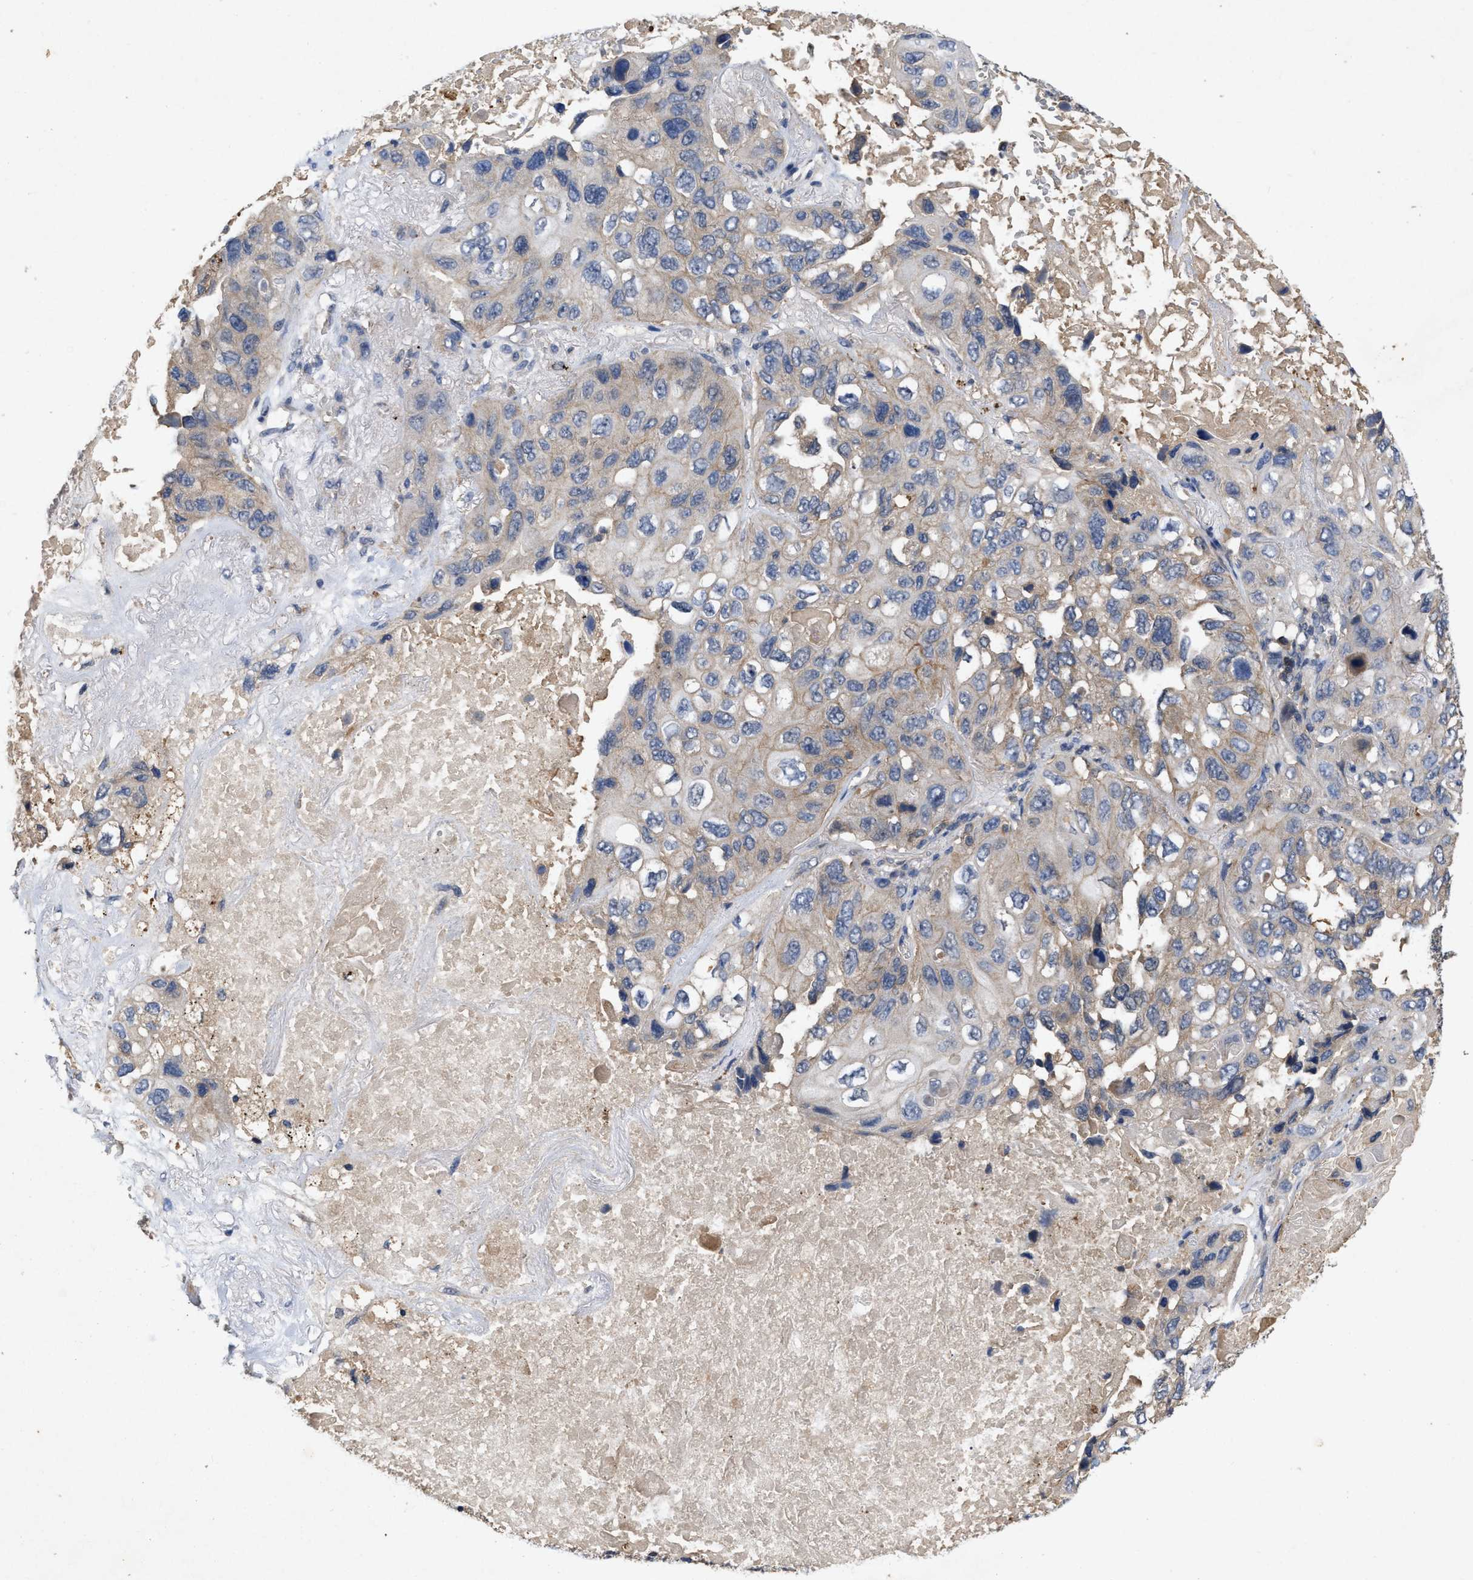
{"staining": {"intensity": "weak", "quantity": "25%-75%", "location": "cytoplasmic/membranous"}, "tissue": "lung cancer", "cell_type": "Tumor cells", "image_type": "cancer", "snomed": [{"axis": "morphology", "description": "Squamous cell carcinoma, NOS"}, {"axis": "topography", "description": "Lung"}], "caption": "Immunohistochemical staining of human lung cancer reveals low levels of weak cytoplasmic/membranous protein staining in about 25%-75% of tumor cells.", "gene": "LPAR2", "patient": {"sex": "female", "age": 73}}